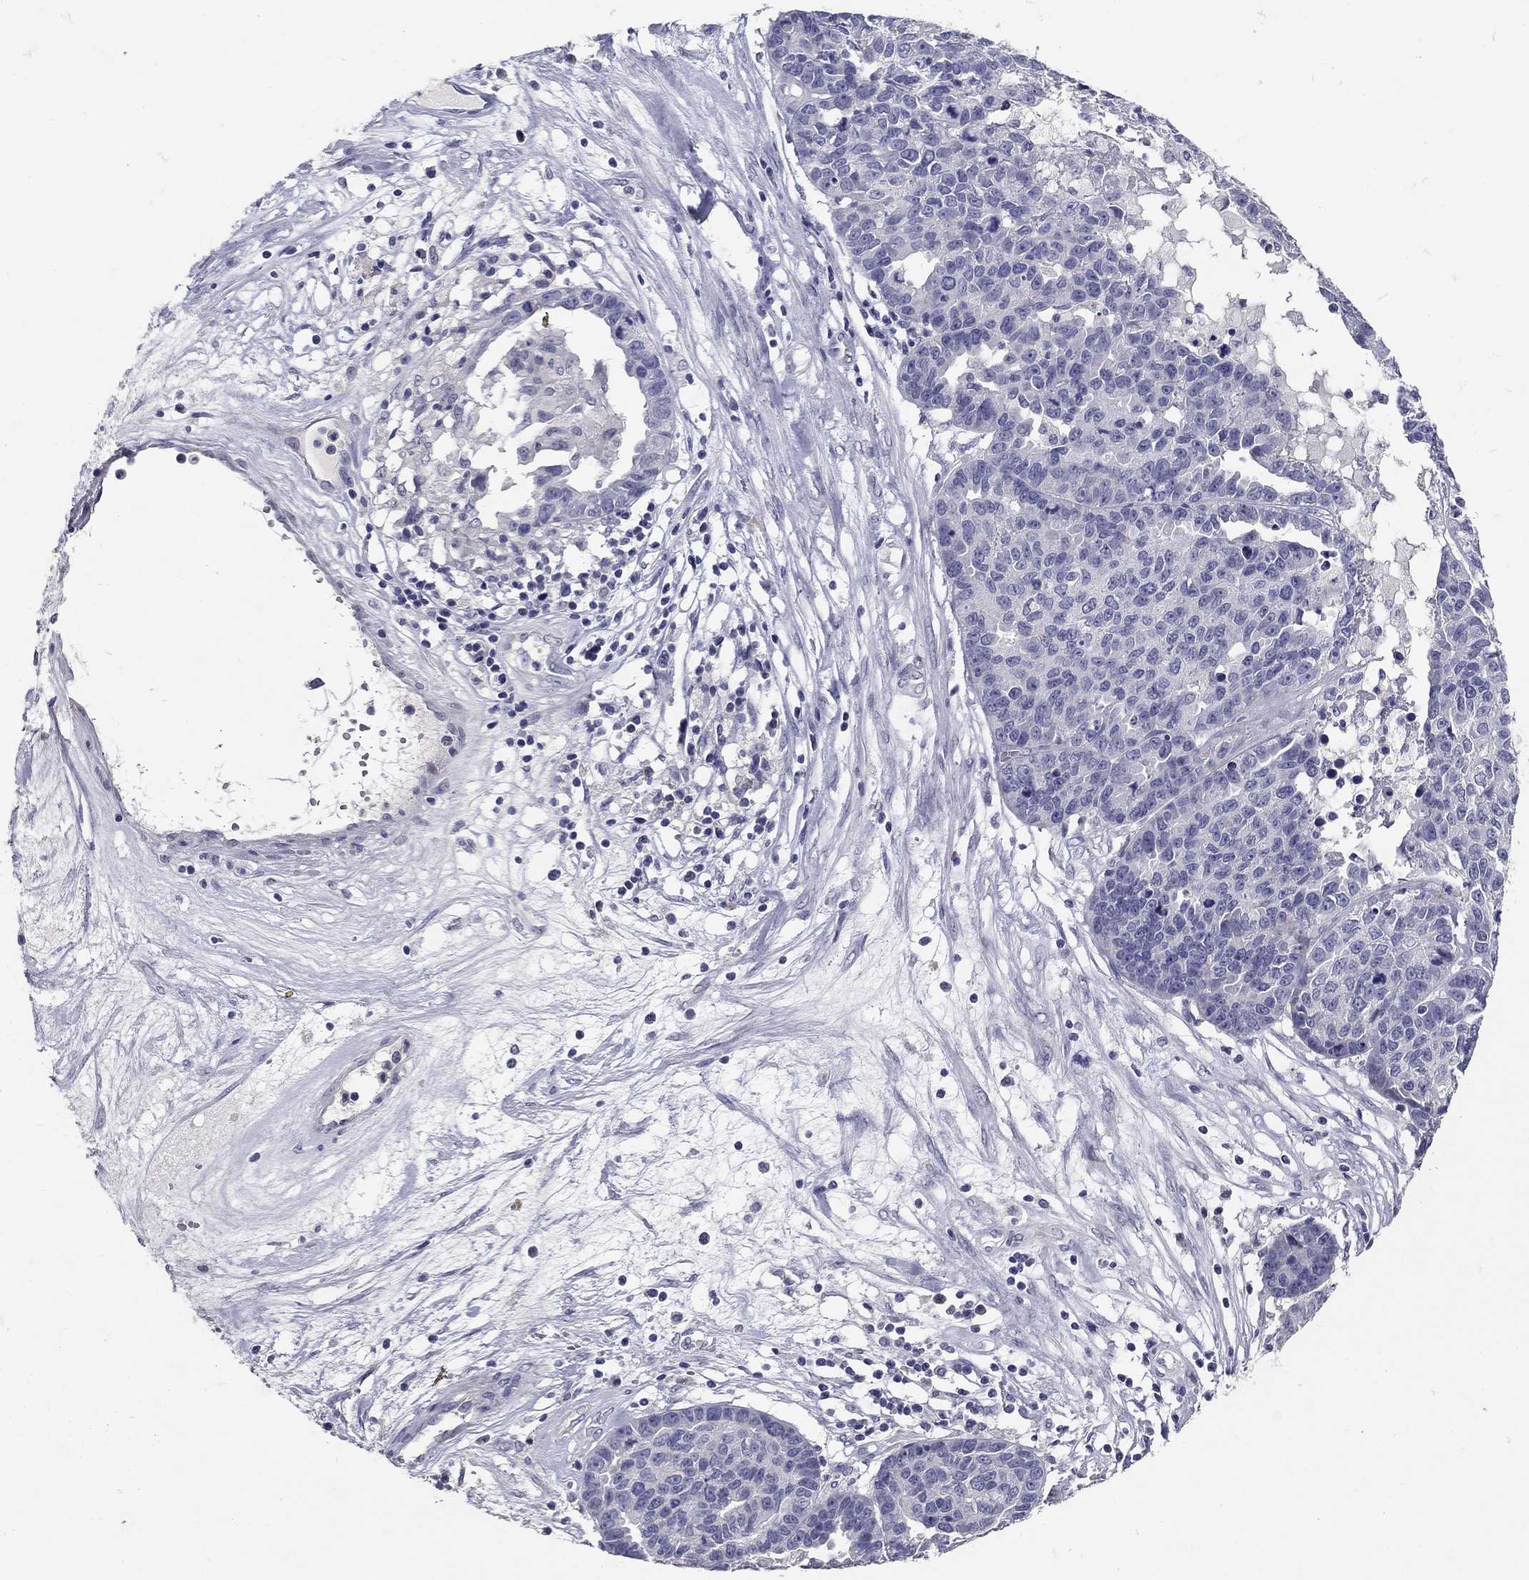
{"staining": {"intensity": "negative", "quantity": "none", "location": "none"}, "tissue": "ovarian cancer", "cell_type": "Tumor cells", "image_type": "cancer", "snomed": [{"axis": "morphology", "description": "Cystadenocarcinoma, serous, NOS"}, {"axis": "topography", "description": "Ovary"}], "caption": "Image shows no protein expression in tumor cells of ovarian cancer (serous cystadenocarcinoma) tissue.", "gene": "POMC", "patient": {"sex": "female", "age": 87}}